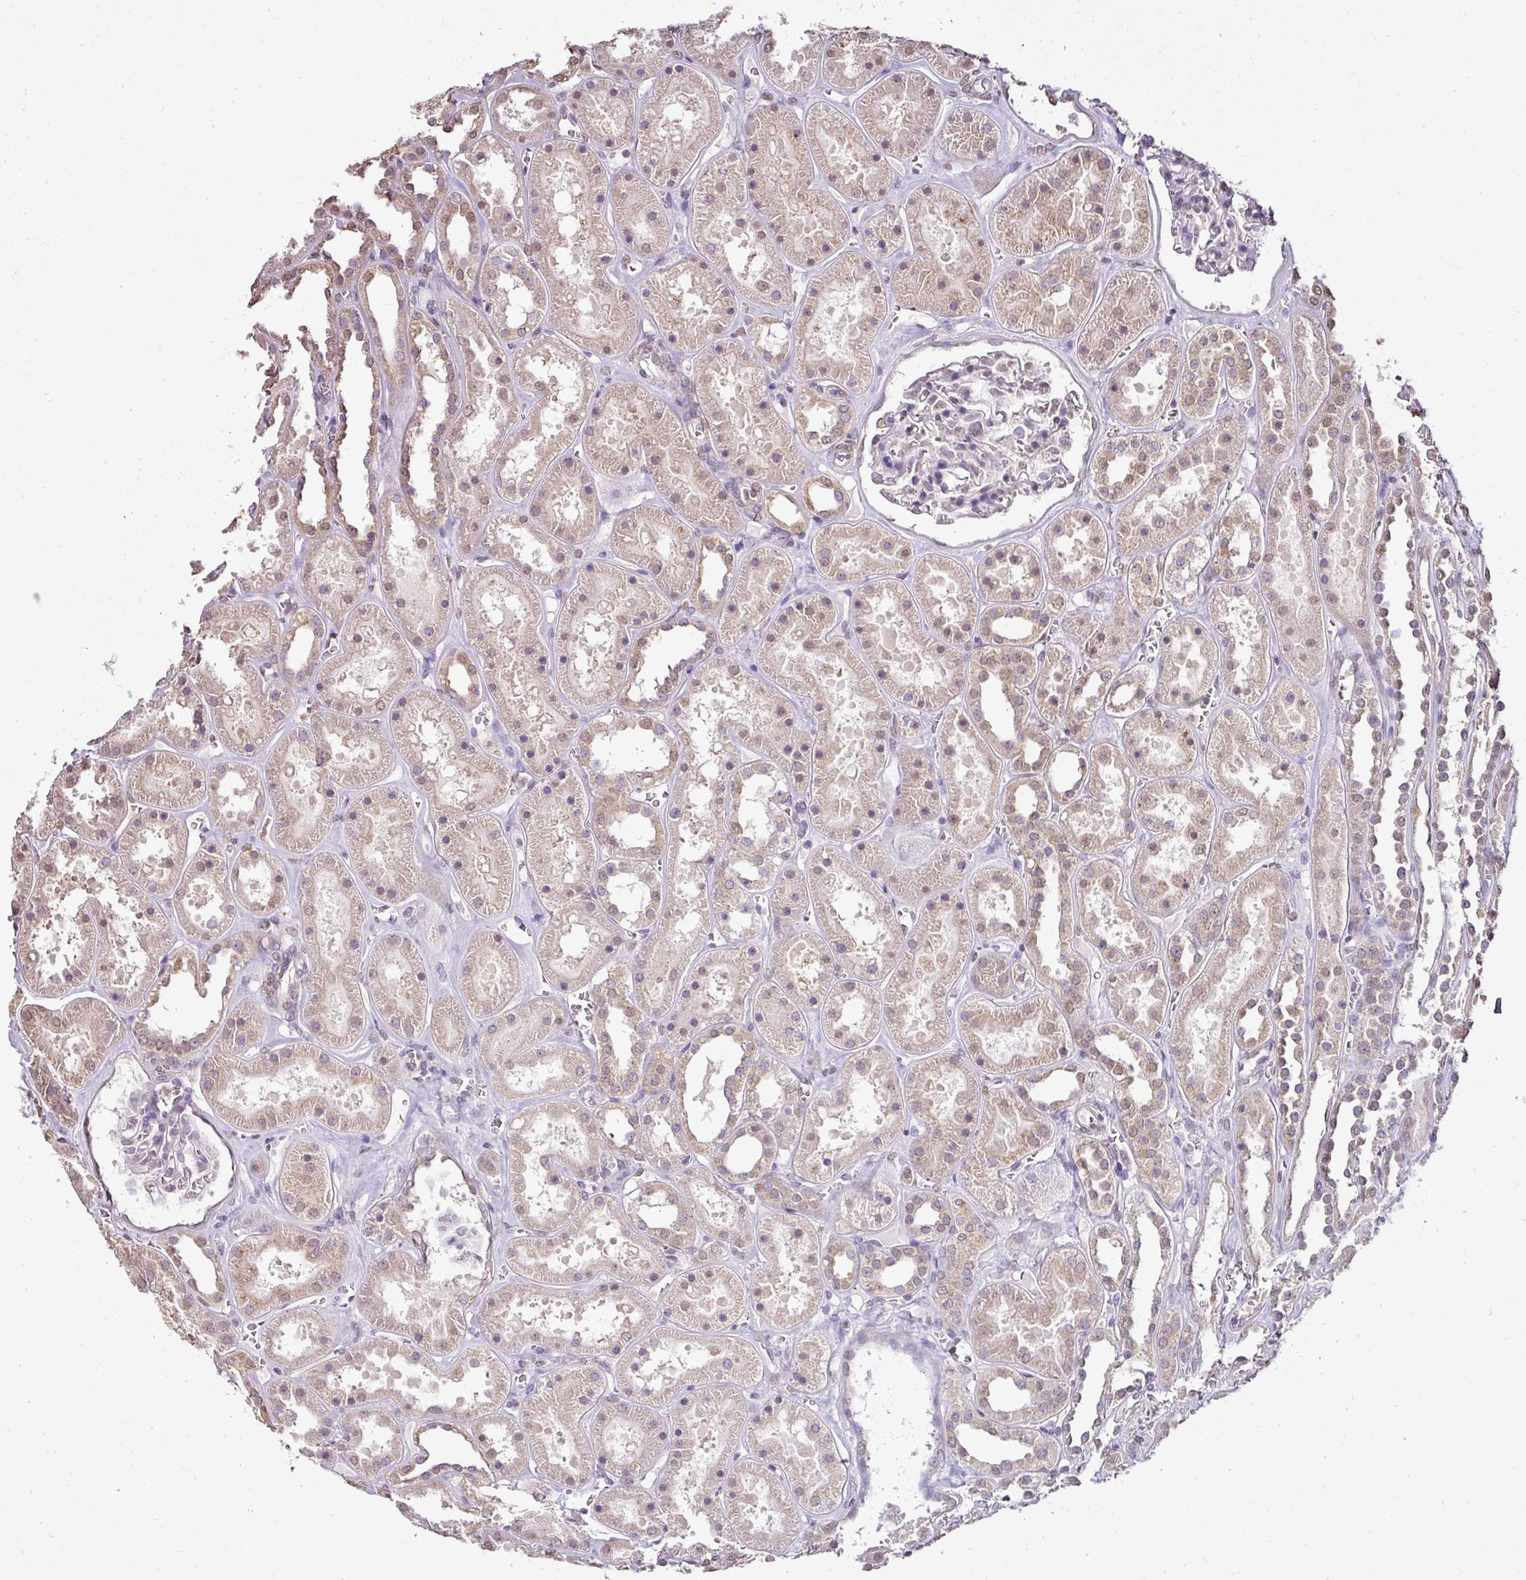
{"staining": {"intensity": "negative", "quantity": "none", "location": "none"}, "tissue": "kidney", "cell_type": "Cells in glomeruli", "image_type": "normal", "snomed": [{"axis": "morphology", "description": "Normal tissue, NOS"}, {"axis": "topography", "description": "Kidney"}], "caption": "DAB immunohistochemical staining of normal human kidney exhibits no significant positivity in cells in glomeruli.", "gene": "JPH2", "patient": {"sex": "female", "age": 41}}